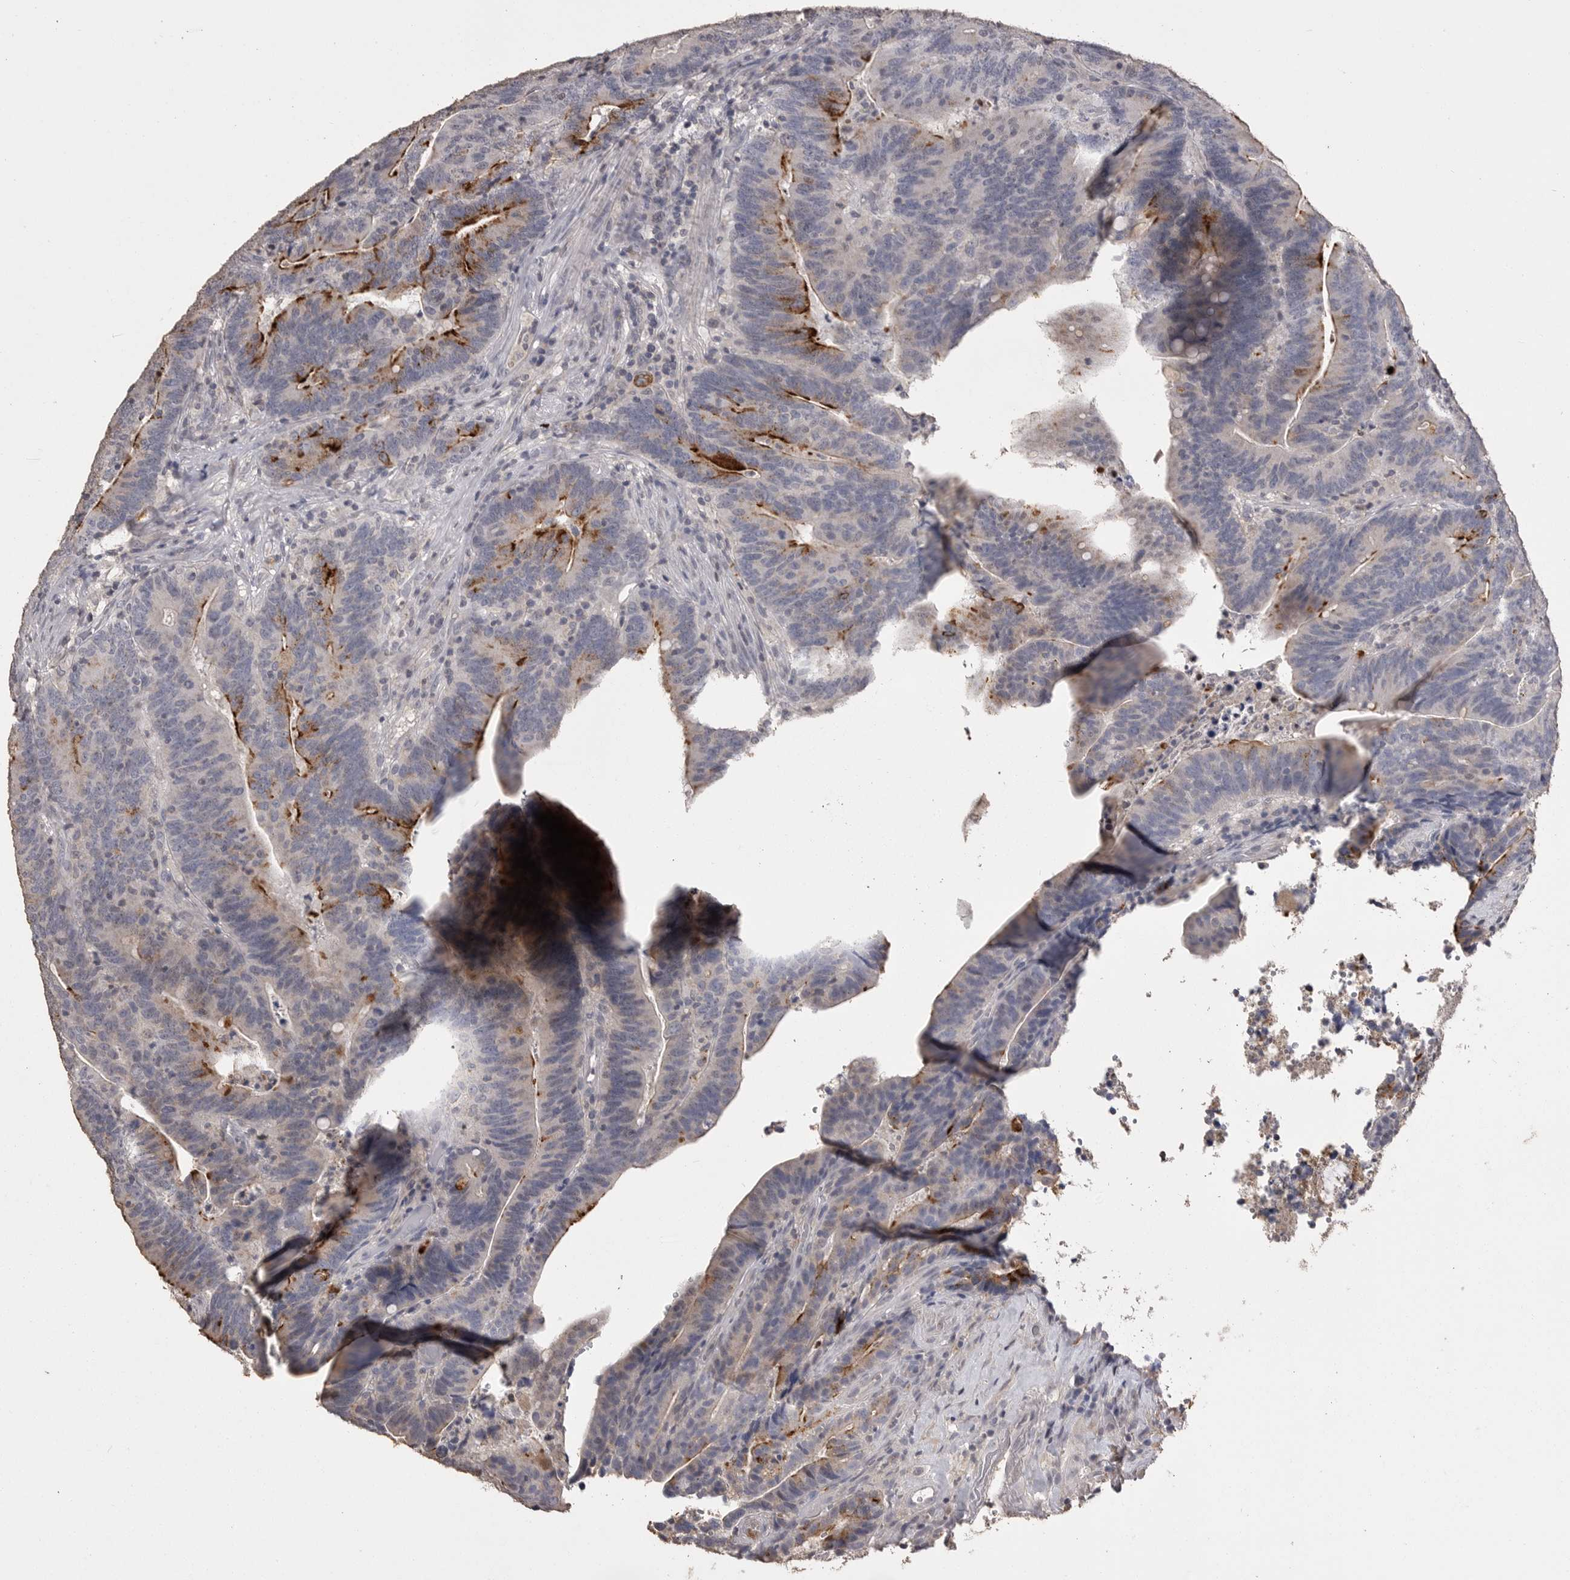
{"staining": {"intensity": "moderate", "quantity": "<25%", "location": "cytoplasmic/membranous"}, "tissue": "colorectal cancer", "cell_type": "Tumor cells", "image_type": "cancer", "snomed": [{"axis": "morphology", "description": "Adenocarcinoma, NOS"}, {"axis": "topography", "description": "Colon"}], "caption": "Colorectal cancer stained for a protein displays moderate cytoplasmic/membranous positivity in tumor cells. The staining was performed using DAB (3,3'-diaminobenzidine) to visualize the protein expression in brown, while the nuclei were stained in blue with hematoxylin (Magnification: 20x).", "gene": "MMP7", "patient": {"sex": "female", "age": 66}}